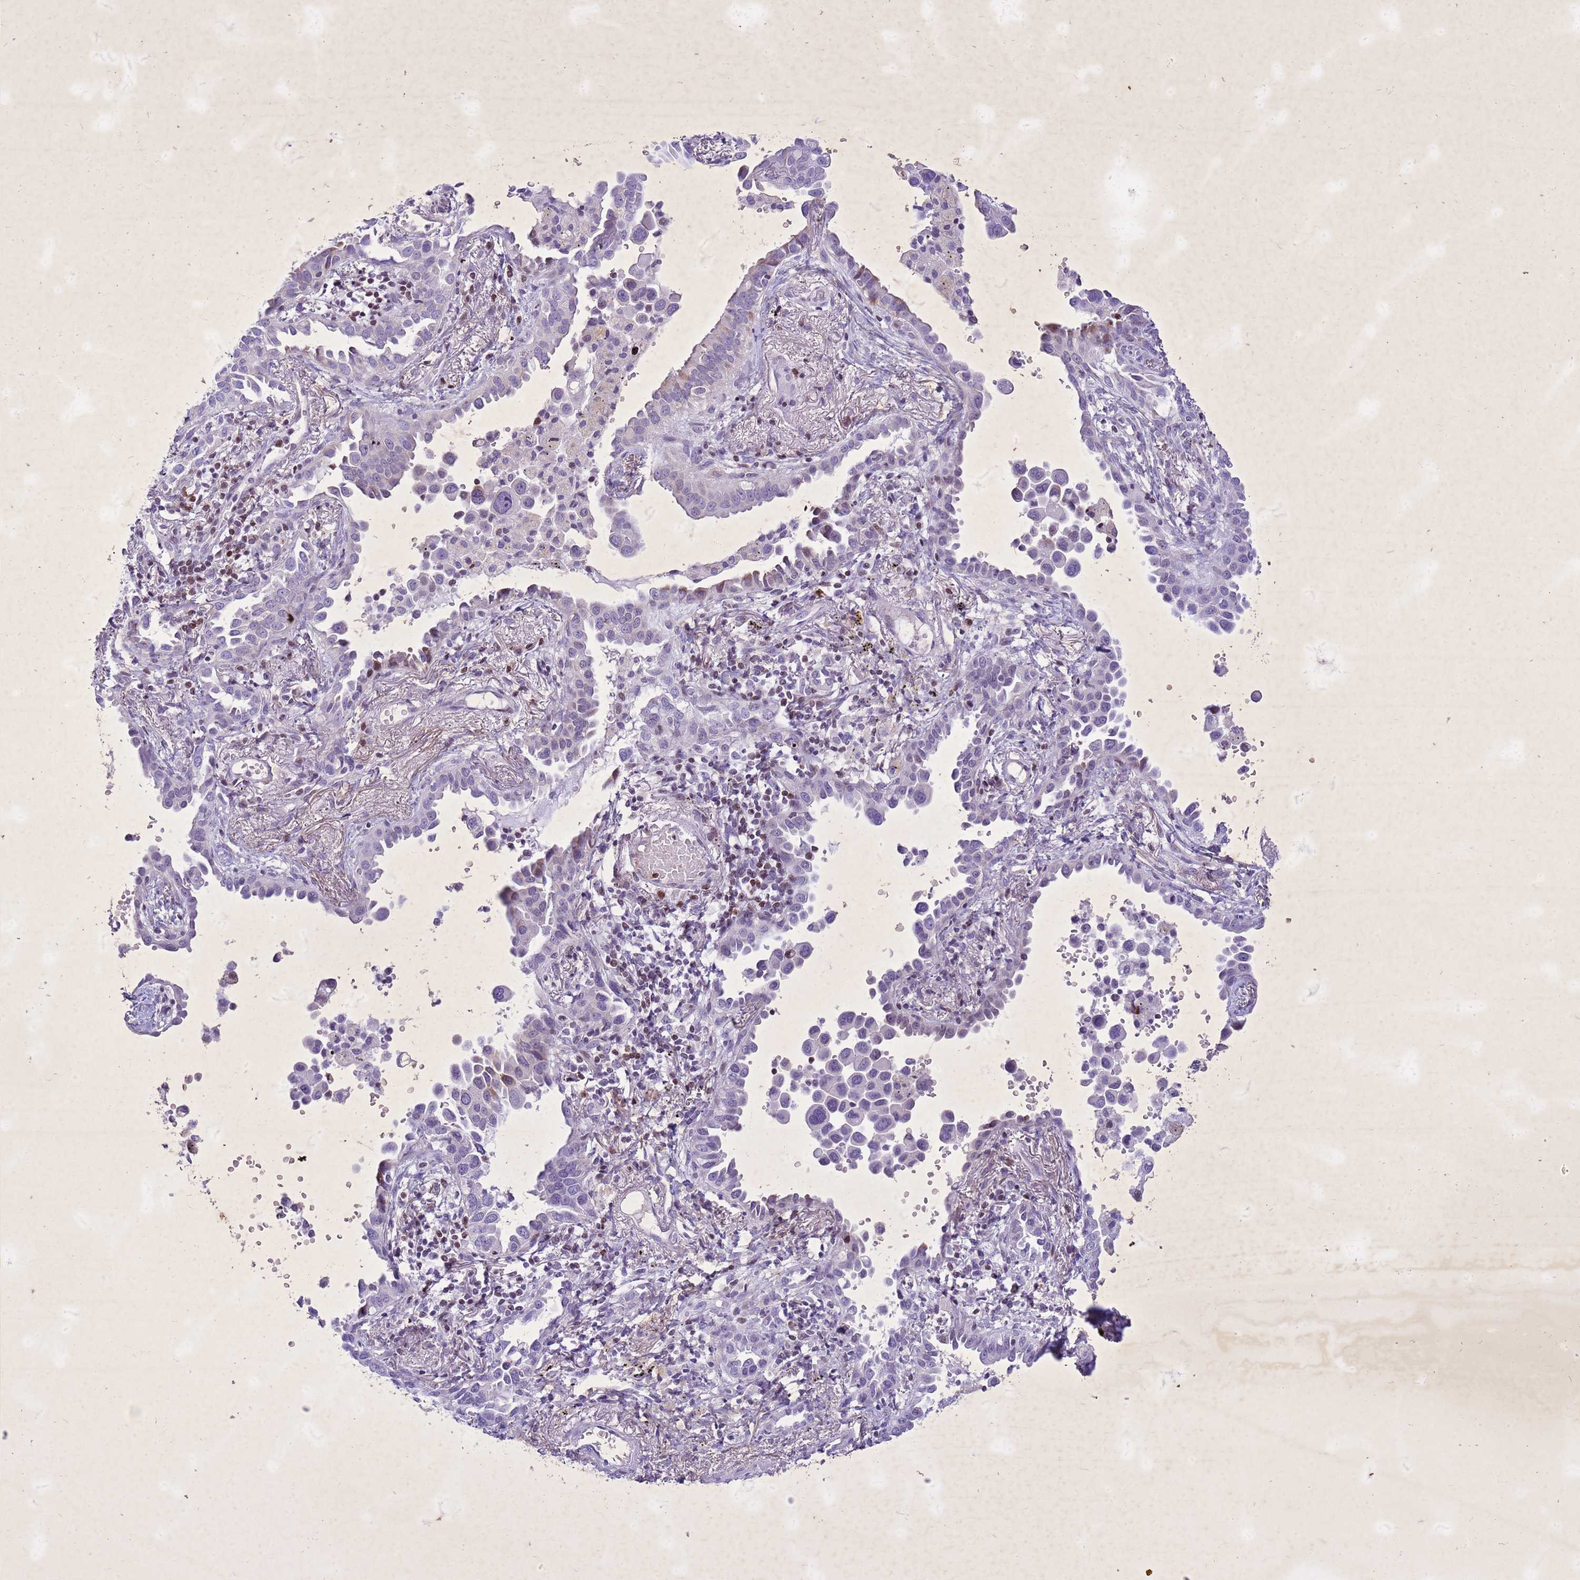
{"staining": {"intensity": "negative", "quantity": "none", "location": "none"}, "tissue": "lung cancer", "cell_type": "Tumor cells", "image_type": "cancer", "snomed": [{"axis": "morphology", "description": "Adenocarcinoma, NOS"}, {"axis": "topography", "description": "Lung"}], "caption": "Tumor cells are negative for brown protein staining in lung adenocarcinoma. Nuclei are stained in blue.", "gene": "COPS9", "patient": {"sex": "male", "age": 67}}